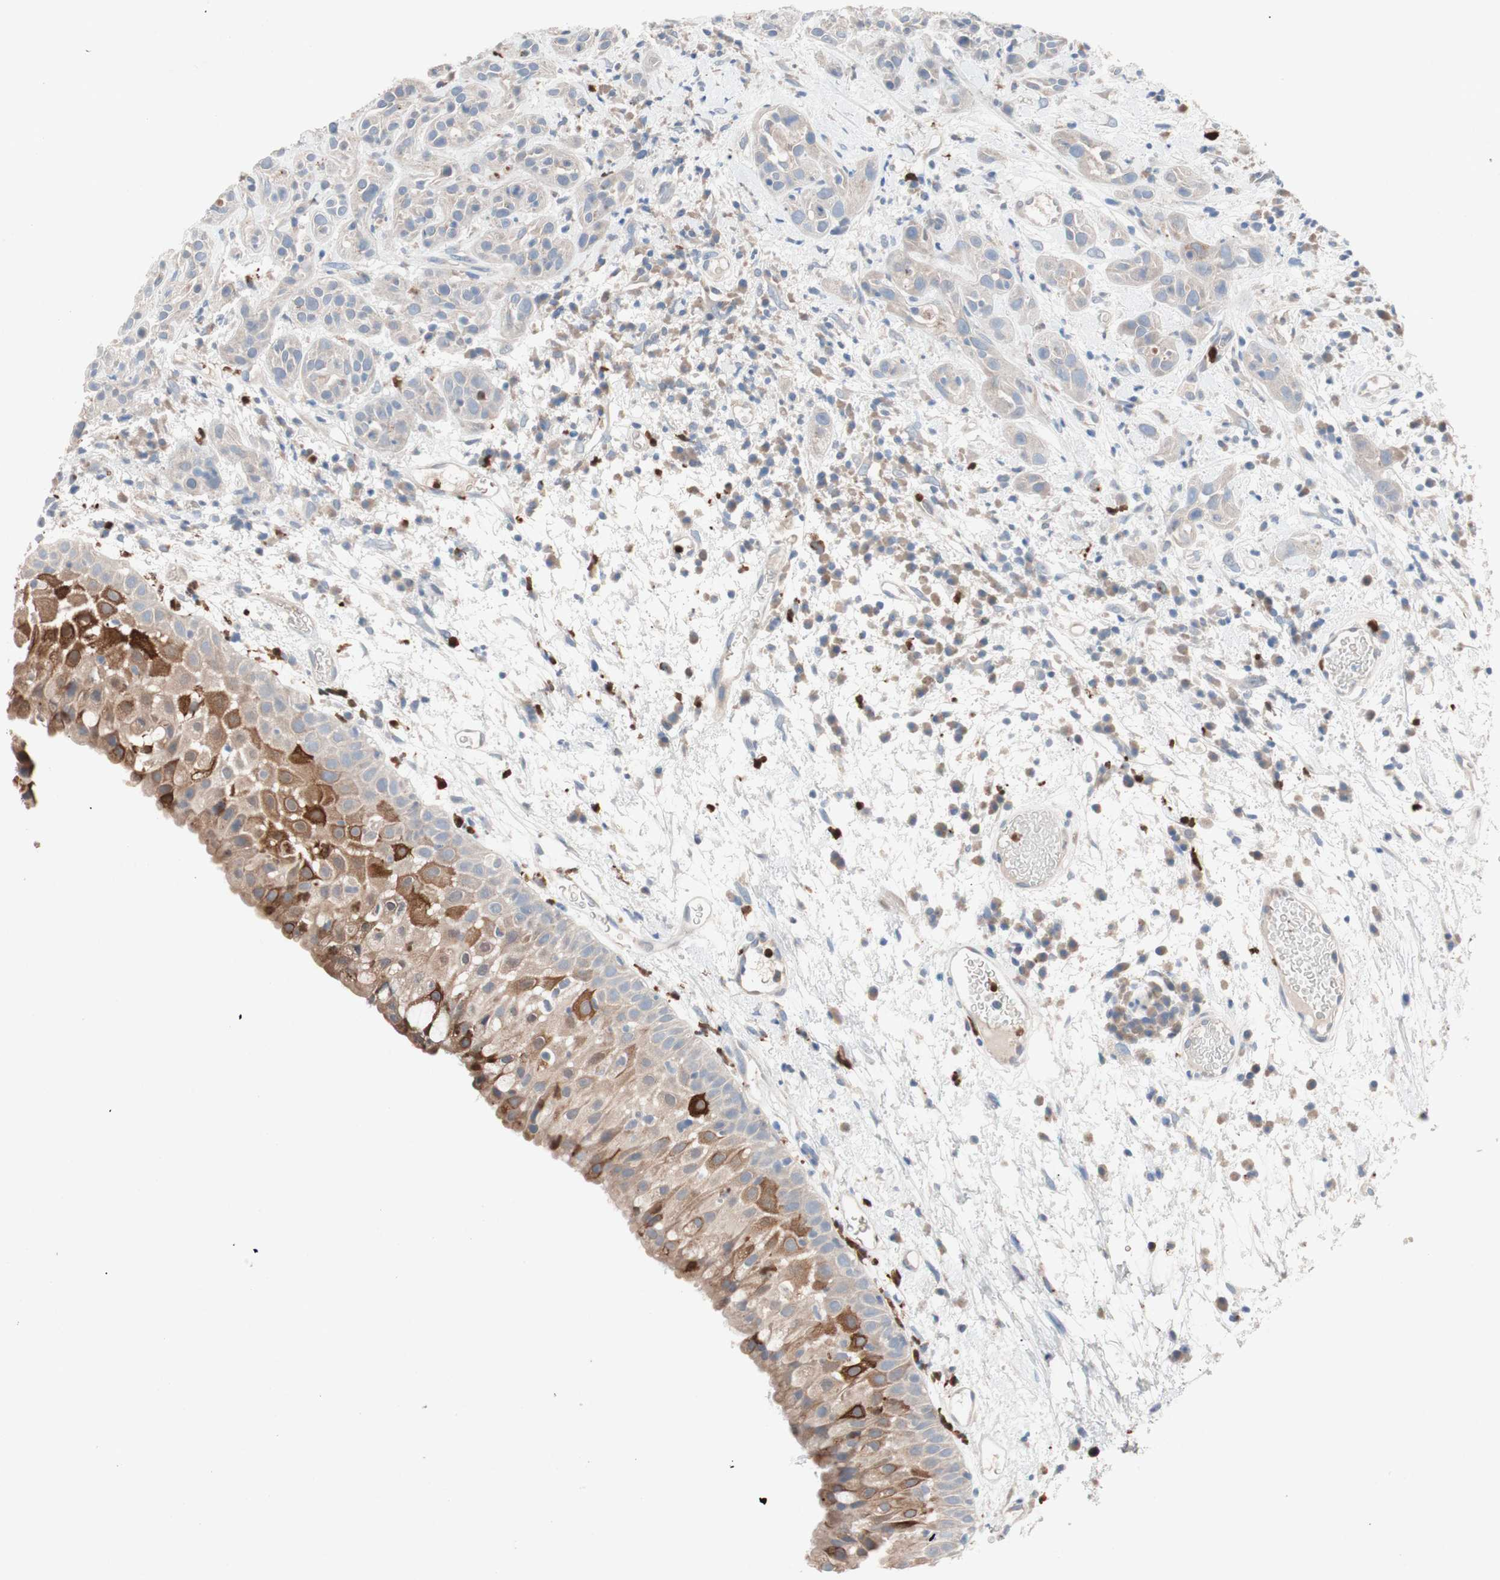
{"staining": {"intensity": "weak", "quantity": "25%-75%", "location": "cytoplasmic/membranous"}, "tissue": "head and neck cancer", "cell_type": "Tumor cells", "image_type": "cancer", "snomed": [{"axis": "morphology", "description": "Squamous cell carcinoma, NOS"}, {"axis": "topography", "description": "Head-Neck"}], "caption": "Protein staining reveals weak cytoplasmic/membranous expression in about 25%-75% of tumor cells in head and neck cancer (squamous cell carcinoma). (DAB IHC with brightfield microscopy, high magnification).", "gene": "CLEC4D", "patient": {"sex": "male", "age": 62}}